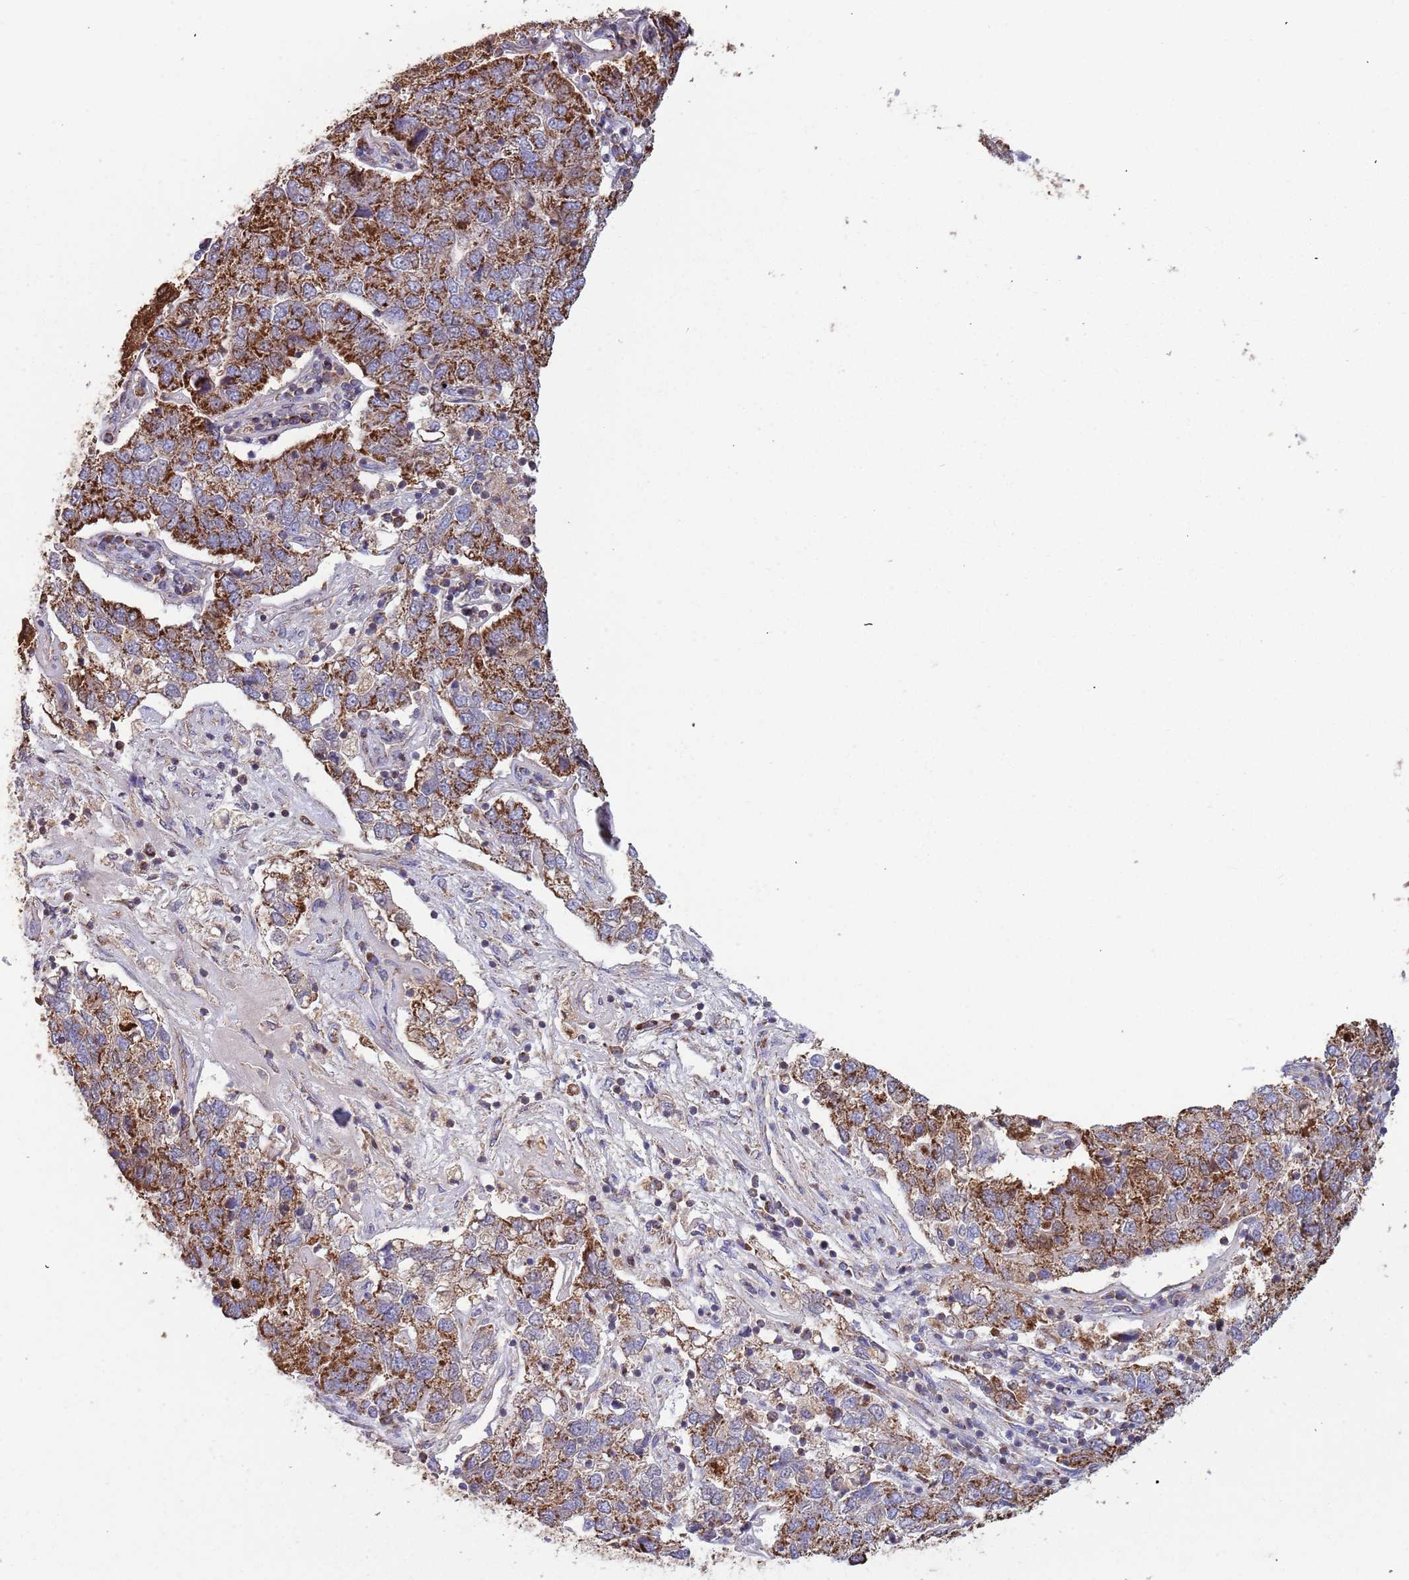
{"staining": {"intensity": "strong", "quantity": ">75%", "location": "cytoplasmic/membranous"}, "tissue": "pancreatic cancer", "cell_type": "Tumor cells", "image_type": "cancer", "snomed": [{"axis": "morphology", "description": "Adenocarcinoma, NOS"}, {"axis": "topography", "description": "Pancreas"}], "caption": "The immunohistochemical stain shows strong cytoplasmic/membranous positivity in tumor cells of pancreatic cancer (adenocarcinoma) tissue.", "gene": "VPS16", "patient": {"sex": "female", "age": 61}}